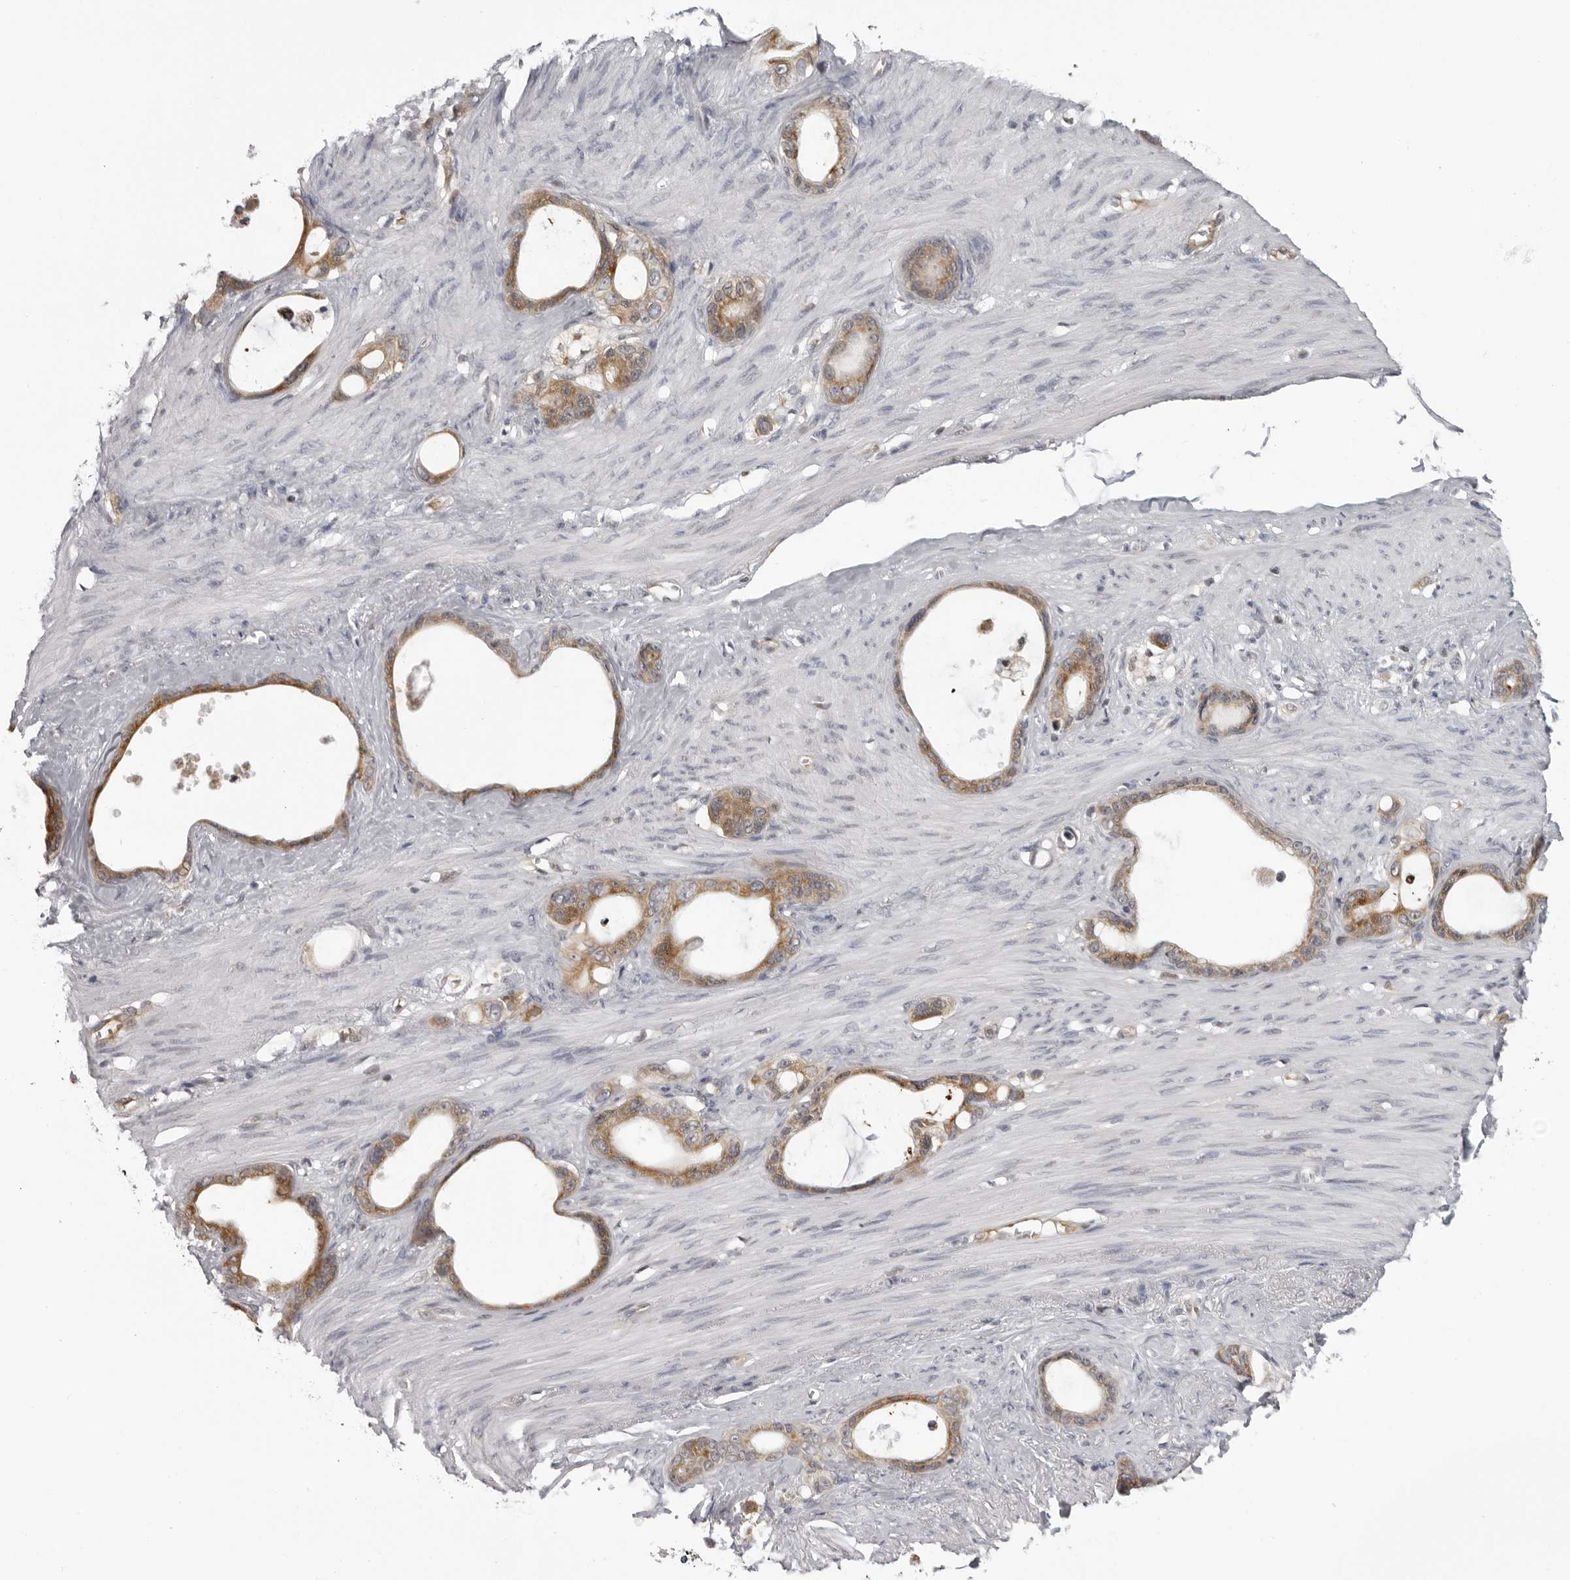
{"staining": {"intensity": "moderate", "quantity": ">75%", "location": "cytoplasmic/membranous"}, "tissue": "stomach cancer", "cell_type": "Tumor cells", "image_type": "cancer", "snomed": [{"axis": "morphology", "description": "Adenocarcinoma, NOS"}, {"axis": "topography", "description": "Stomach"}], "caption": "Approximately >75% of tumor cells in human stomach adenocarcinoma display moderate cytoplasmic/membranous protein staining as visualized by brown immunohistochemical staining.", "gene": "MRPS15", "patient": {"sex": "female", "age": 75}}